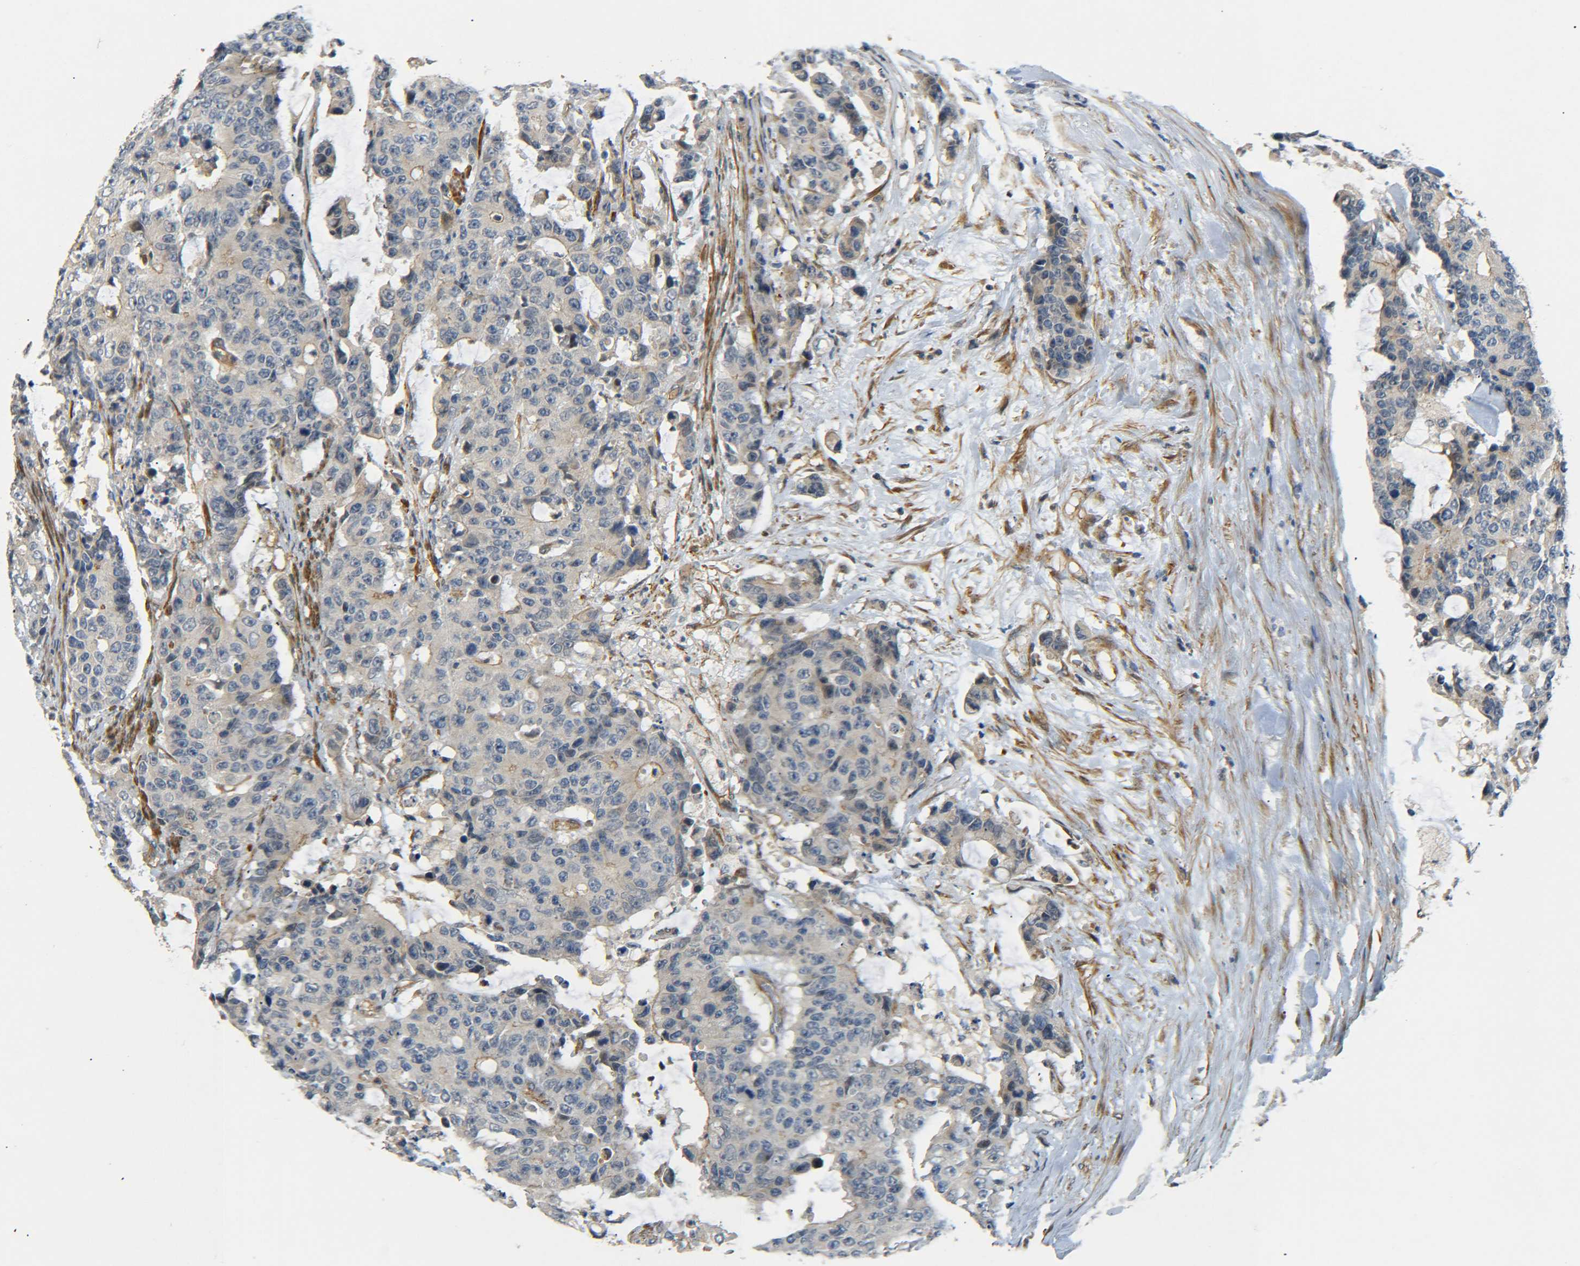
{"staining": {"intensity": "weak", "quantity": "<25%", "location": "cytoplasmic/membranous"}, "tissue": "colorectal cancer", "cell_type": "Tumor cells", "image_type": "cancer", "snomed": [{"axis": "morphology", "description": "Adenocarcinoma, NOS"}, {"axis": "topography", "description": "Colon"}], "caption": "DAB (3,3'-diaminobenzidine) immunohistochemical staining of colorectal adenocarcinoma demonstrates no significant positivity in tumor cells.", "gene": "MEIS1", "patient": {"sex": "female", "age": 86}}